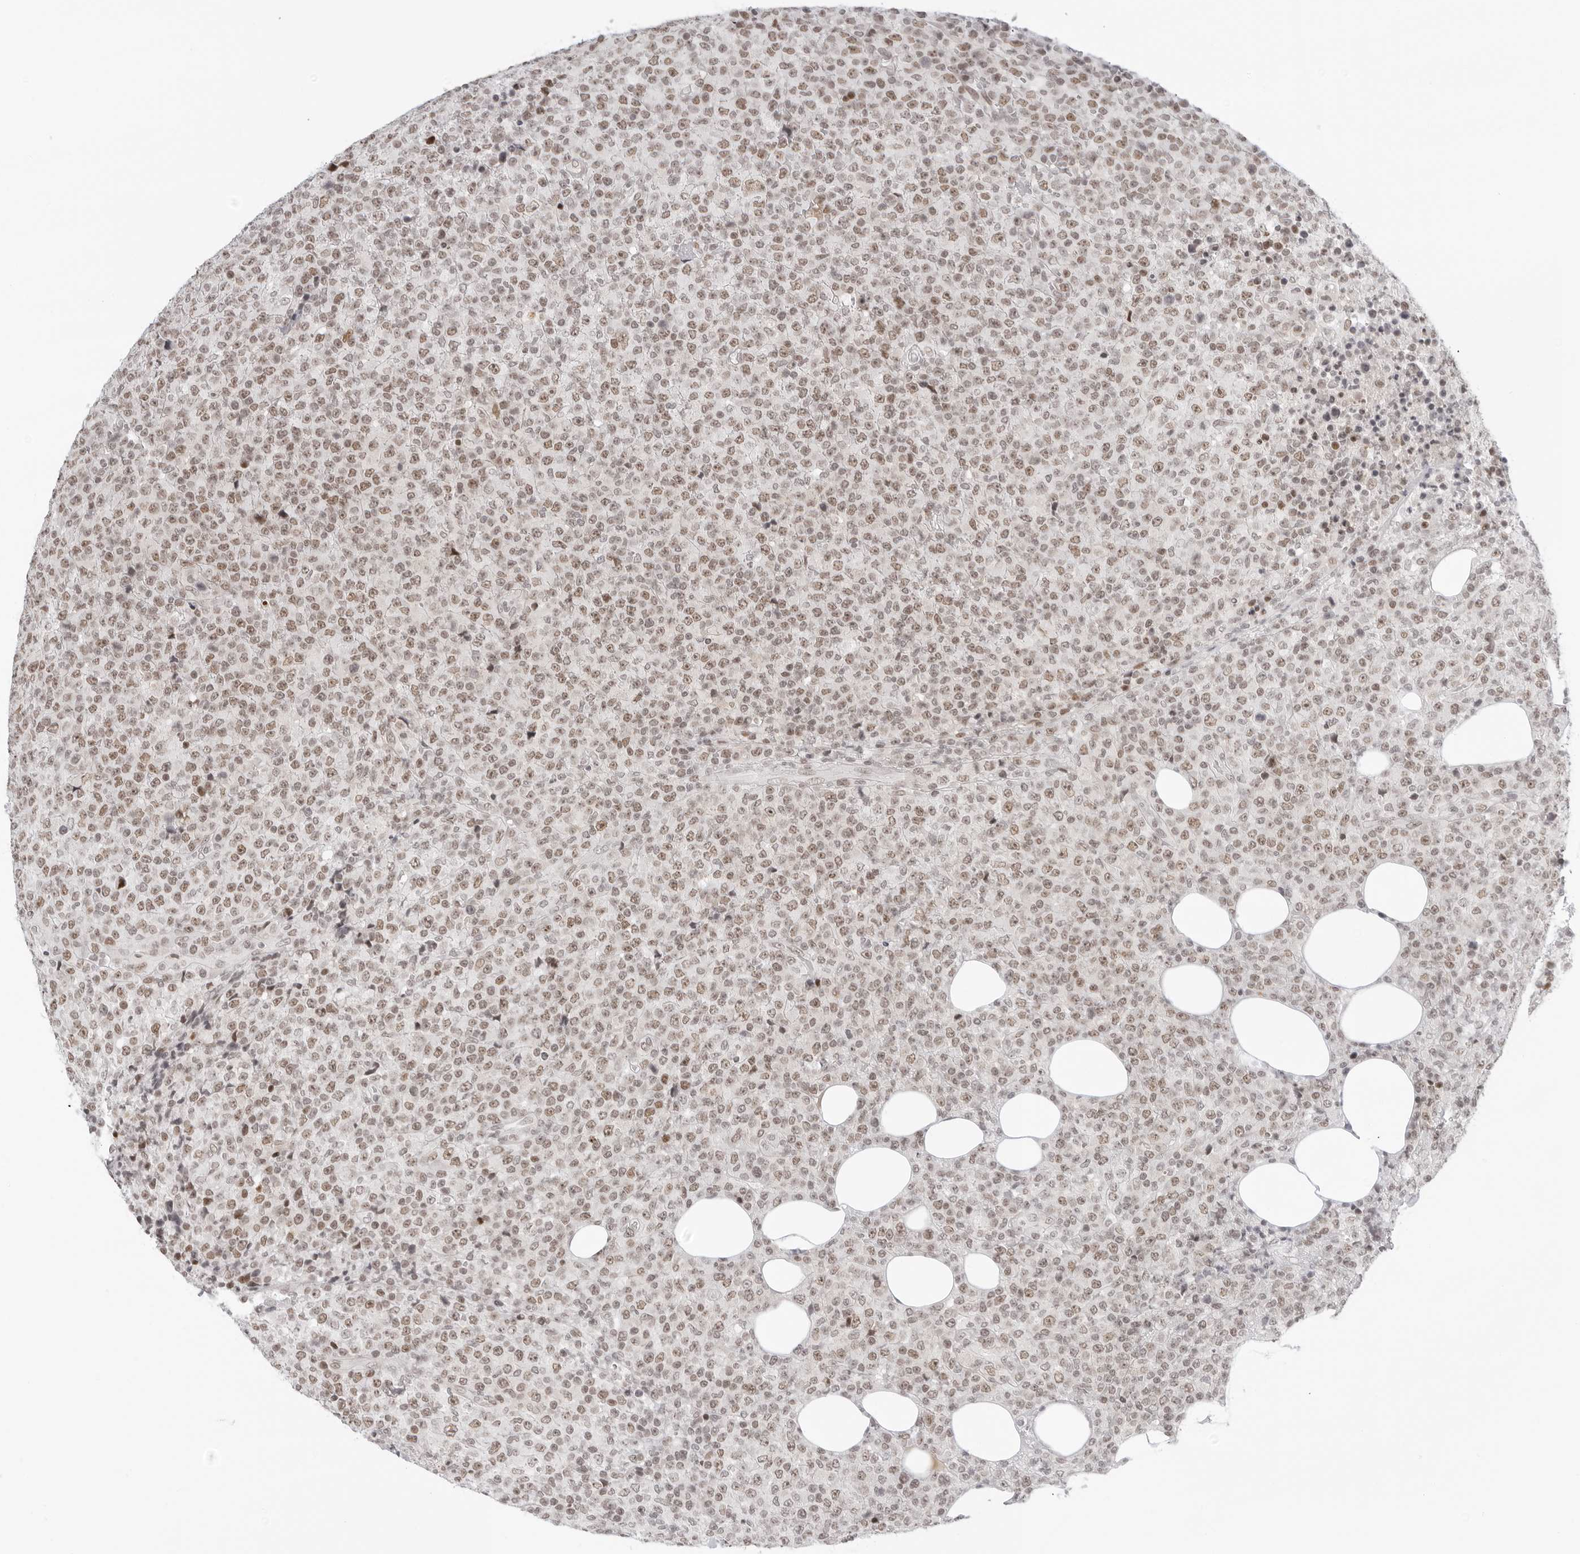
{"staining": {"intensity": "moderate", "quantity": ">75%", "location": "nuclear"}, "tissue": "lymphoma", "cell_type": "Tumor cells", "image_type": "cancer", "snomed": [{"axis": "morphology", "description": "Malignant lymphoma, non-Hodgkin's type, High grade"}, {"axis": "topography", "description": "Lymph node"}], "caption": "Protein staining of malignant lymphoma, non-Hodgkin's type (high-grade) tissue displays moderate nuclear staining in approximately >75% of tumor cells.", "gene": "MSH6", "patient": {"sex": "male", "age": 13}}